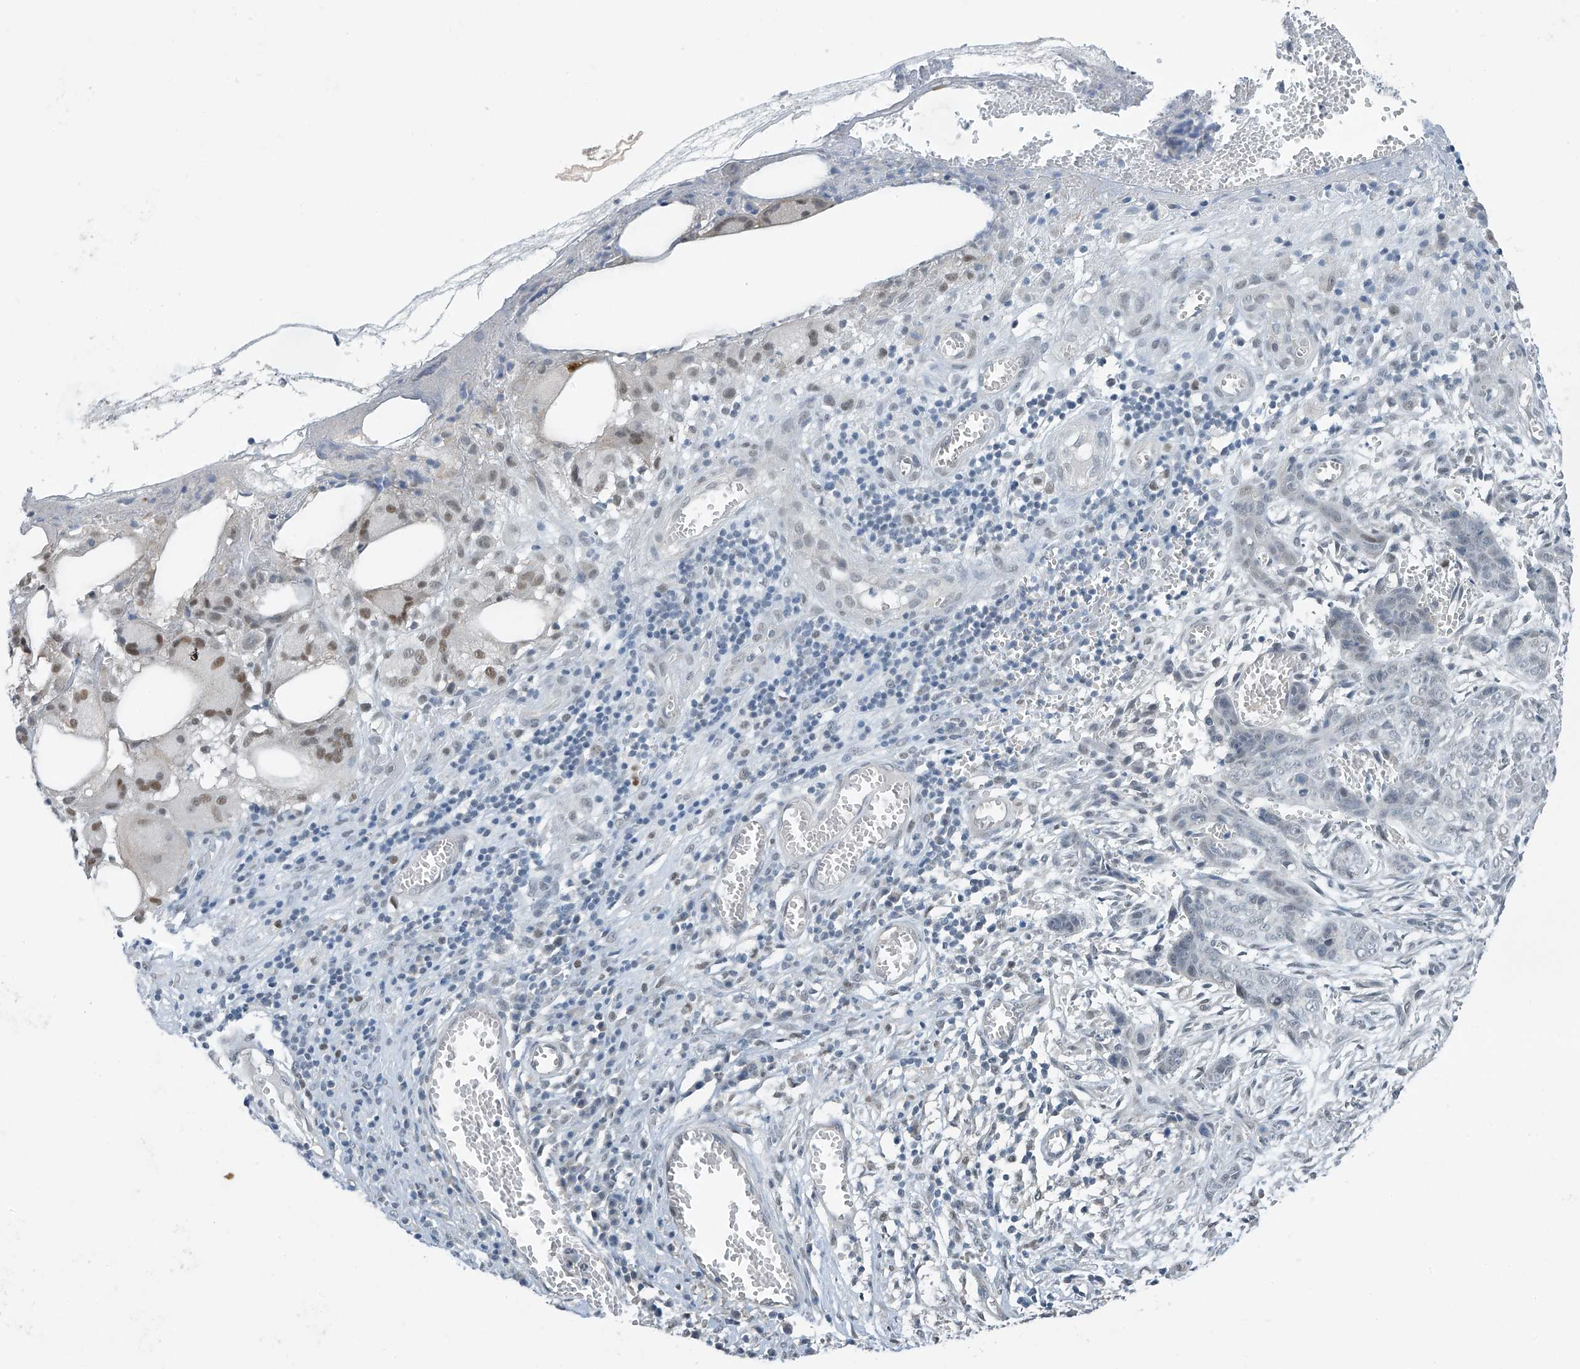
{"staining": {"intensity": "weak", "quantity": "<25%", "location": "nuclear"}, "tissue": "skin cancer", "cell_type": "Tumor cells", "image_type": "cancer", "snomed": [{"axis": "morphology", "description": "Basal cell carcinoma"}, {"axis": "topography", "description": "Skin"}], "caption": "Immunohistochemistry (IHC) of skin cancer (basal cell carcinoma) demonstrates no expression in tumor cells.", "gene": "TAF8", "patient": {"sex": "female", "age": 64}}